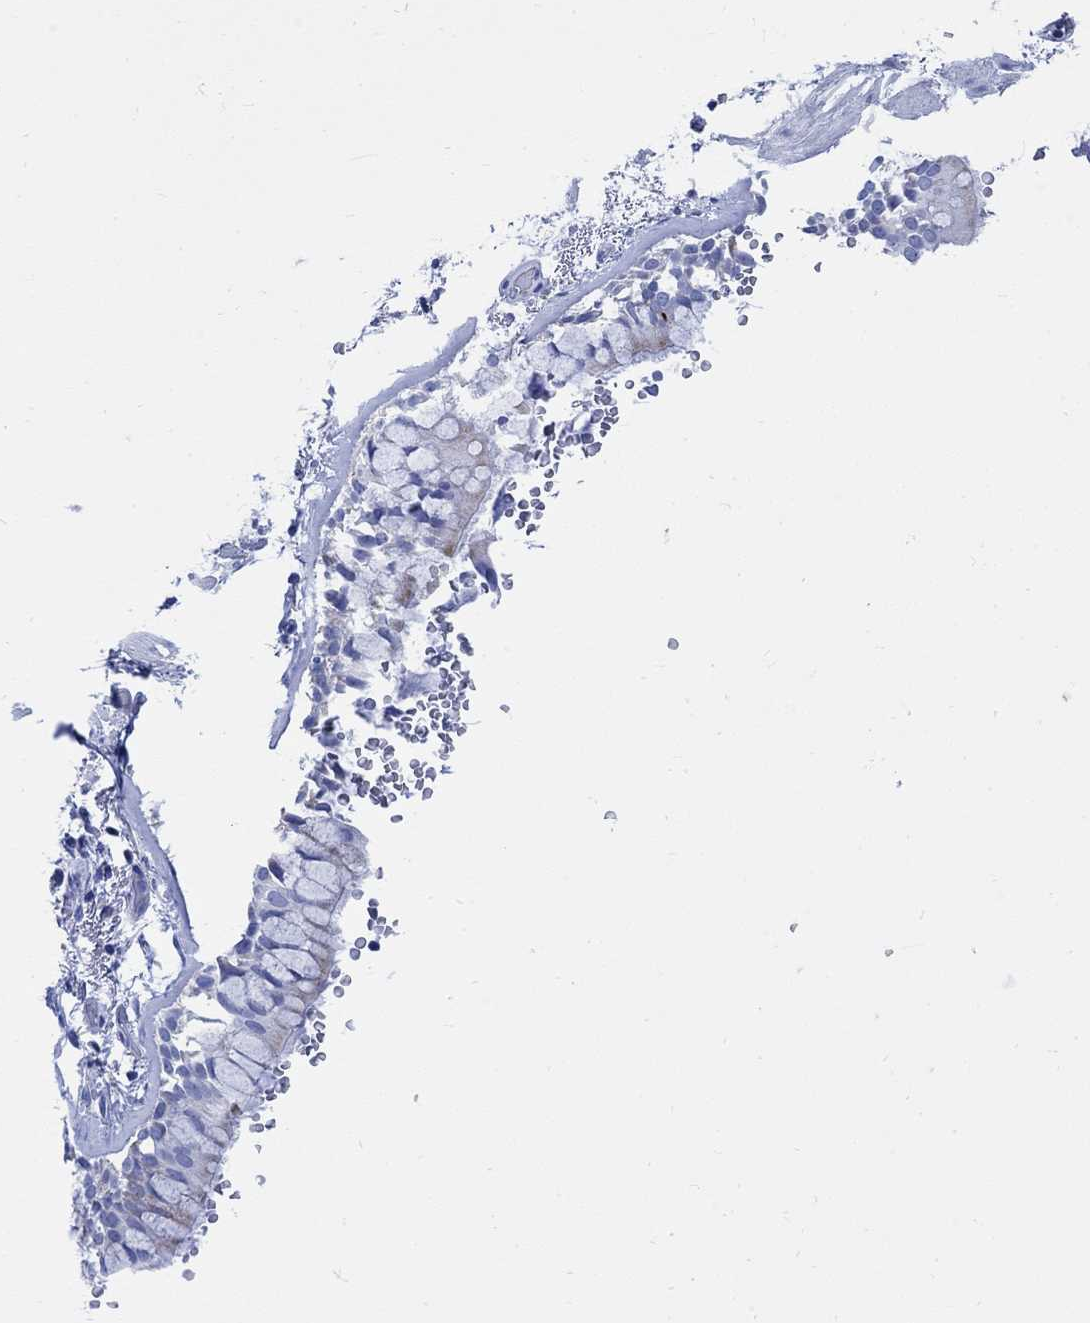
{"staining": {"intensity": "weak", "quantity": "<25%", "location": "cytoplasmic/membranous"}, "tissue": "bronchus", "cell_type": "Respiratory epithelial cells", "image_type": "normal", "snomed": [{"axis": "morphology", "description": "Normal tissue, NOS"}, {"axis": "topography", "description": "Bronchus"}, {"axis": "topography", "description": "Lung"}], "caption": "IHC of unremarkable bronchus demonstrates no expression in respiratory epithelial cells. The staining was performed using DAB (3,3'-diaminobenzidine) to visualize the protein expression in brown, while the nuclei were stained in blue with hematoxylin (Magnification: 20x).", "gene": "CPLX1", "patient": {"sex": "female", "age": 57}}